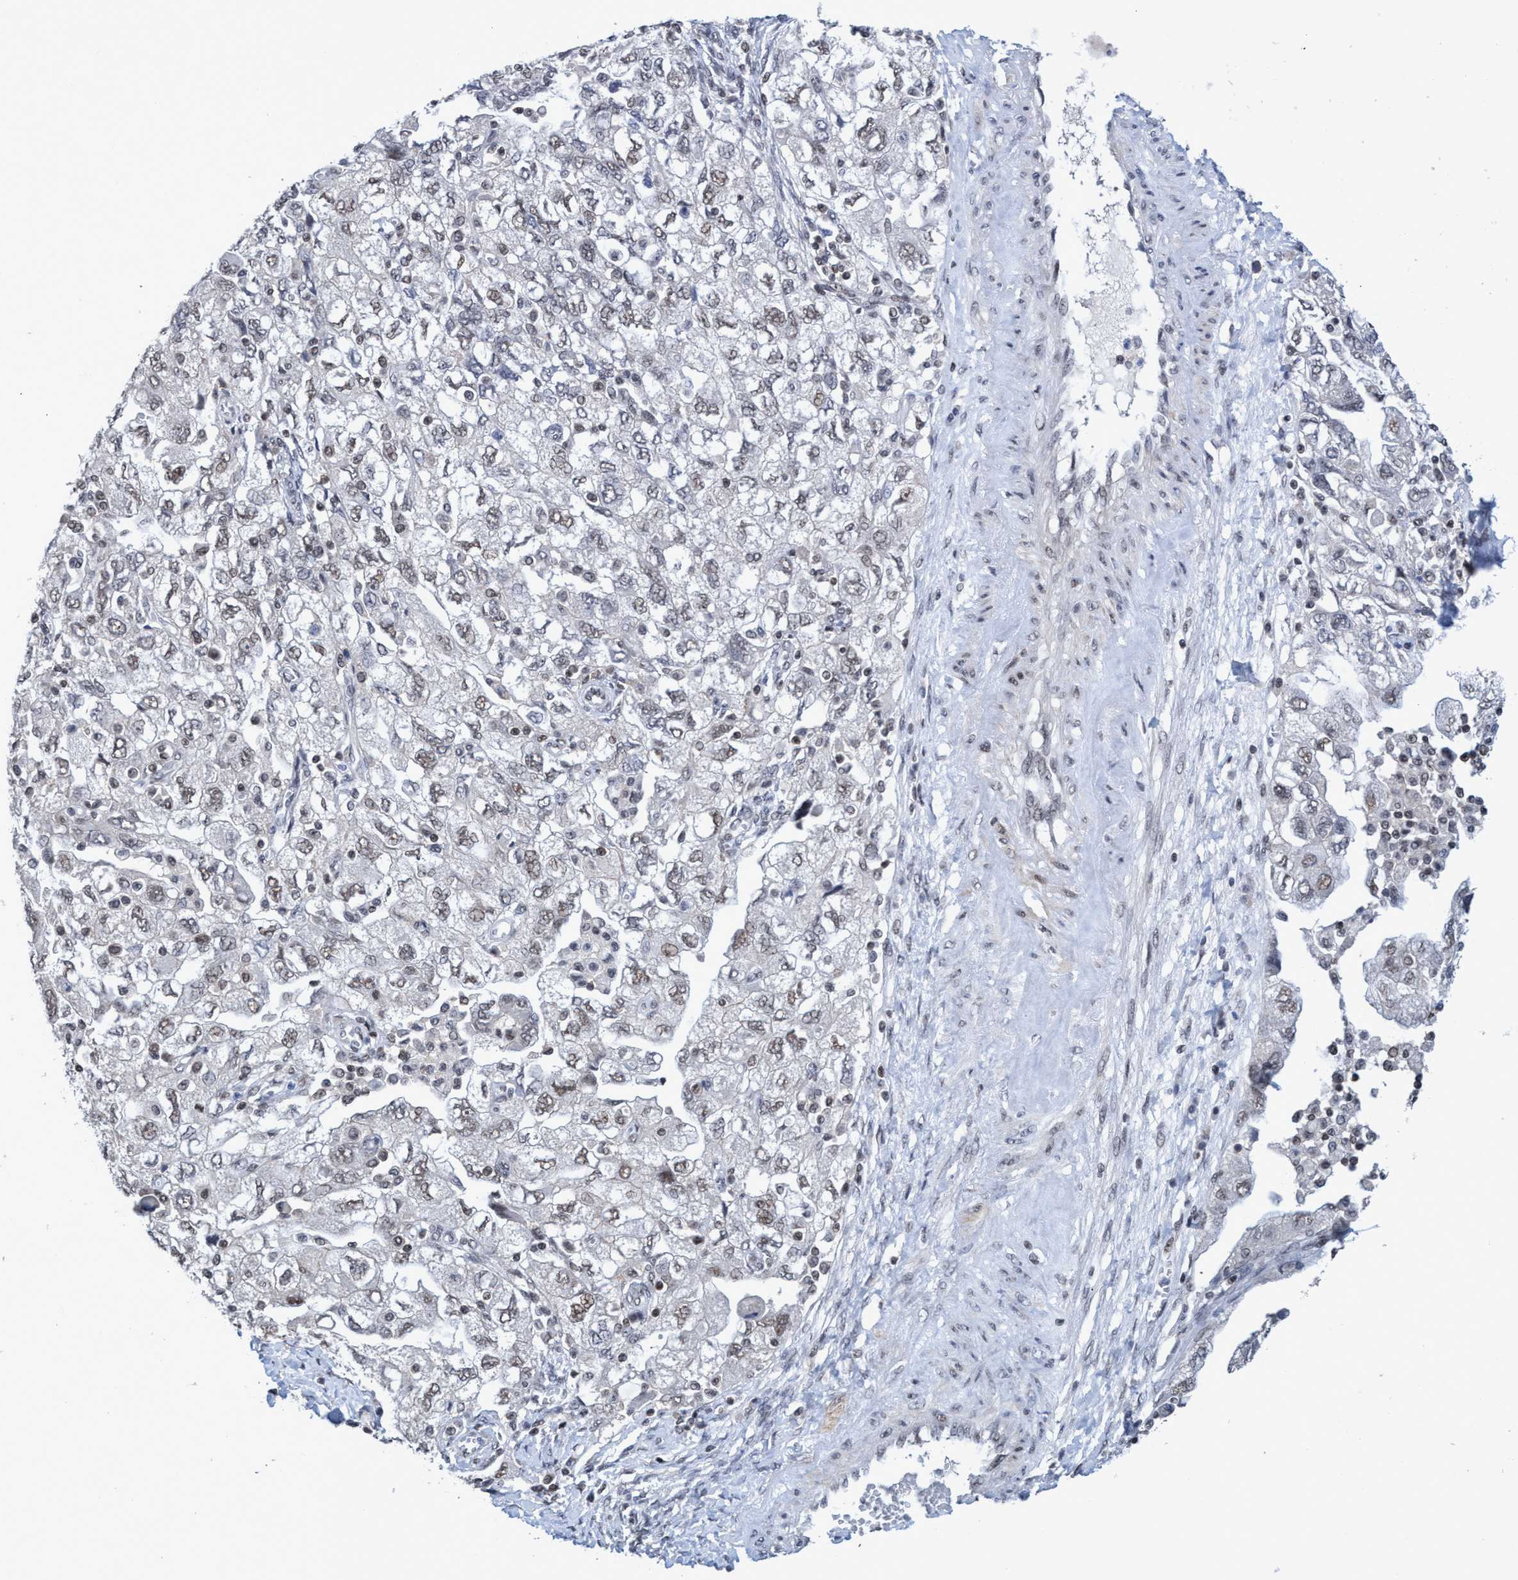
{"staining": {"intensity": "weak", "quantity": "<25%", "location": "nuclear"}, "tissue": "ovarian cancer", "cell_type": "Tumor cells", "image_type": "cancer", "snomed": [{"axis": "morphology", "description": "Carcinoma, NOS"}, {"axis": "morphology", "description": "Cystadenocarcinoma, serous, NOS"}, {"axis": "topography", "description": "Ovary"}], "caption": "DAB (3,3'-diaminobenzidine) immunohistochemical staining of human ovarian carcinoma exhibits no significant expression in tumor cells.", "gene": "C9orf78", "patient": {"sex": "female", "age": 69}}